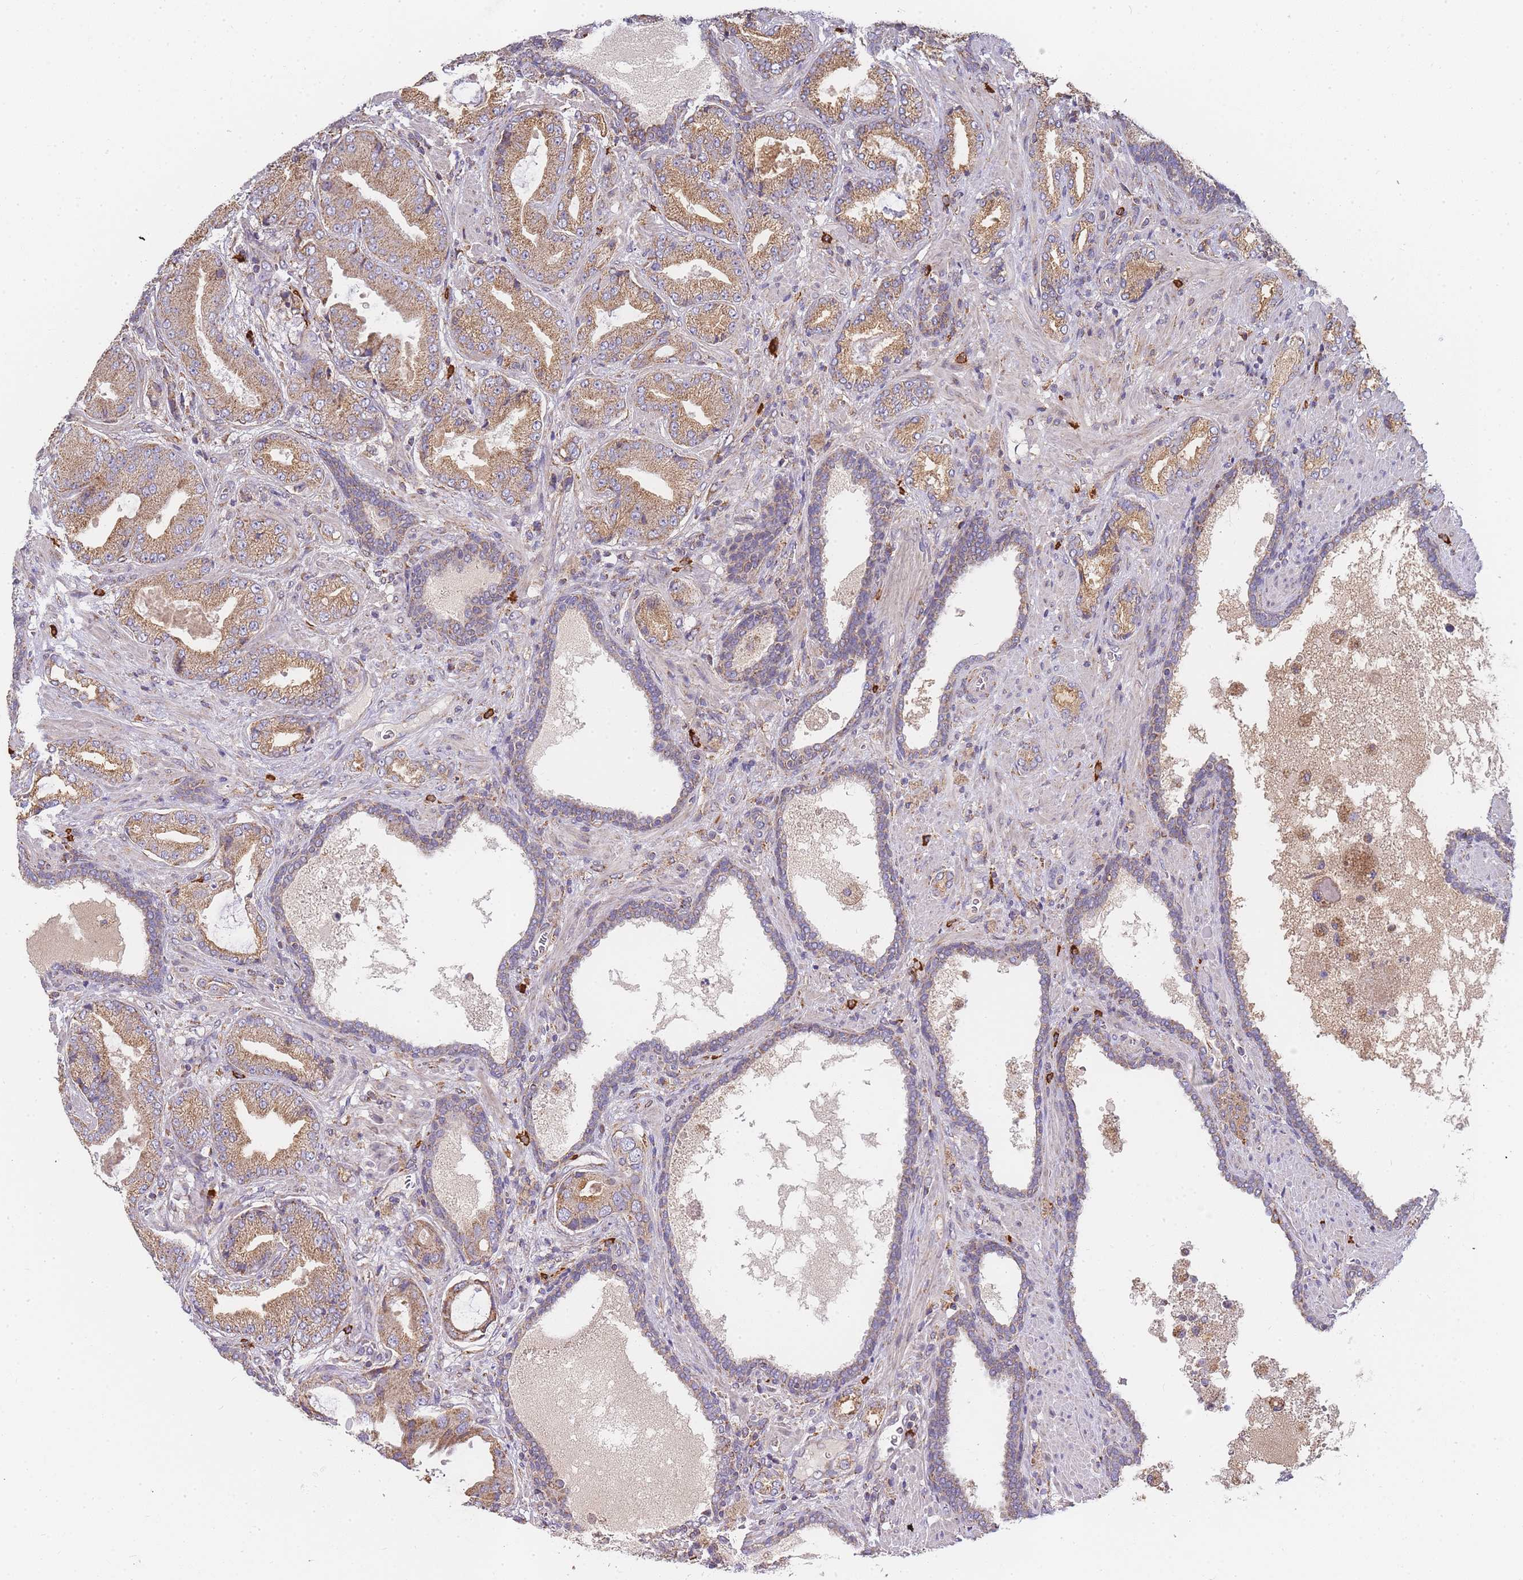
{"staining": {"intensity": "moderate", "quantity": ">75%", "location": "cytoplasmic/membranous"}, "tissue": "prostate cancer", "cell_type": "Tumor cells", "image_type": "cancer", "snomed": [{"axis": "morphology", "description": "Adenocarcinoma, High grade"}, {"axis": "topography", "description": "Prostate"}], "caption": "An IHC micrograph of neoplastic tissue is shown. Protein staining in brown labels moderate cytoplasmic/membranous positivity in prostate adenocarcinoma (high-grade) within tumor cells.", "gene": "ADCY9", "patient": {"sex": "male", "age": 68}}